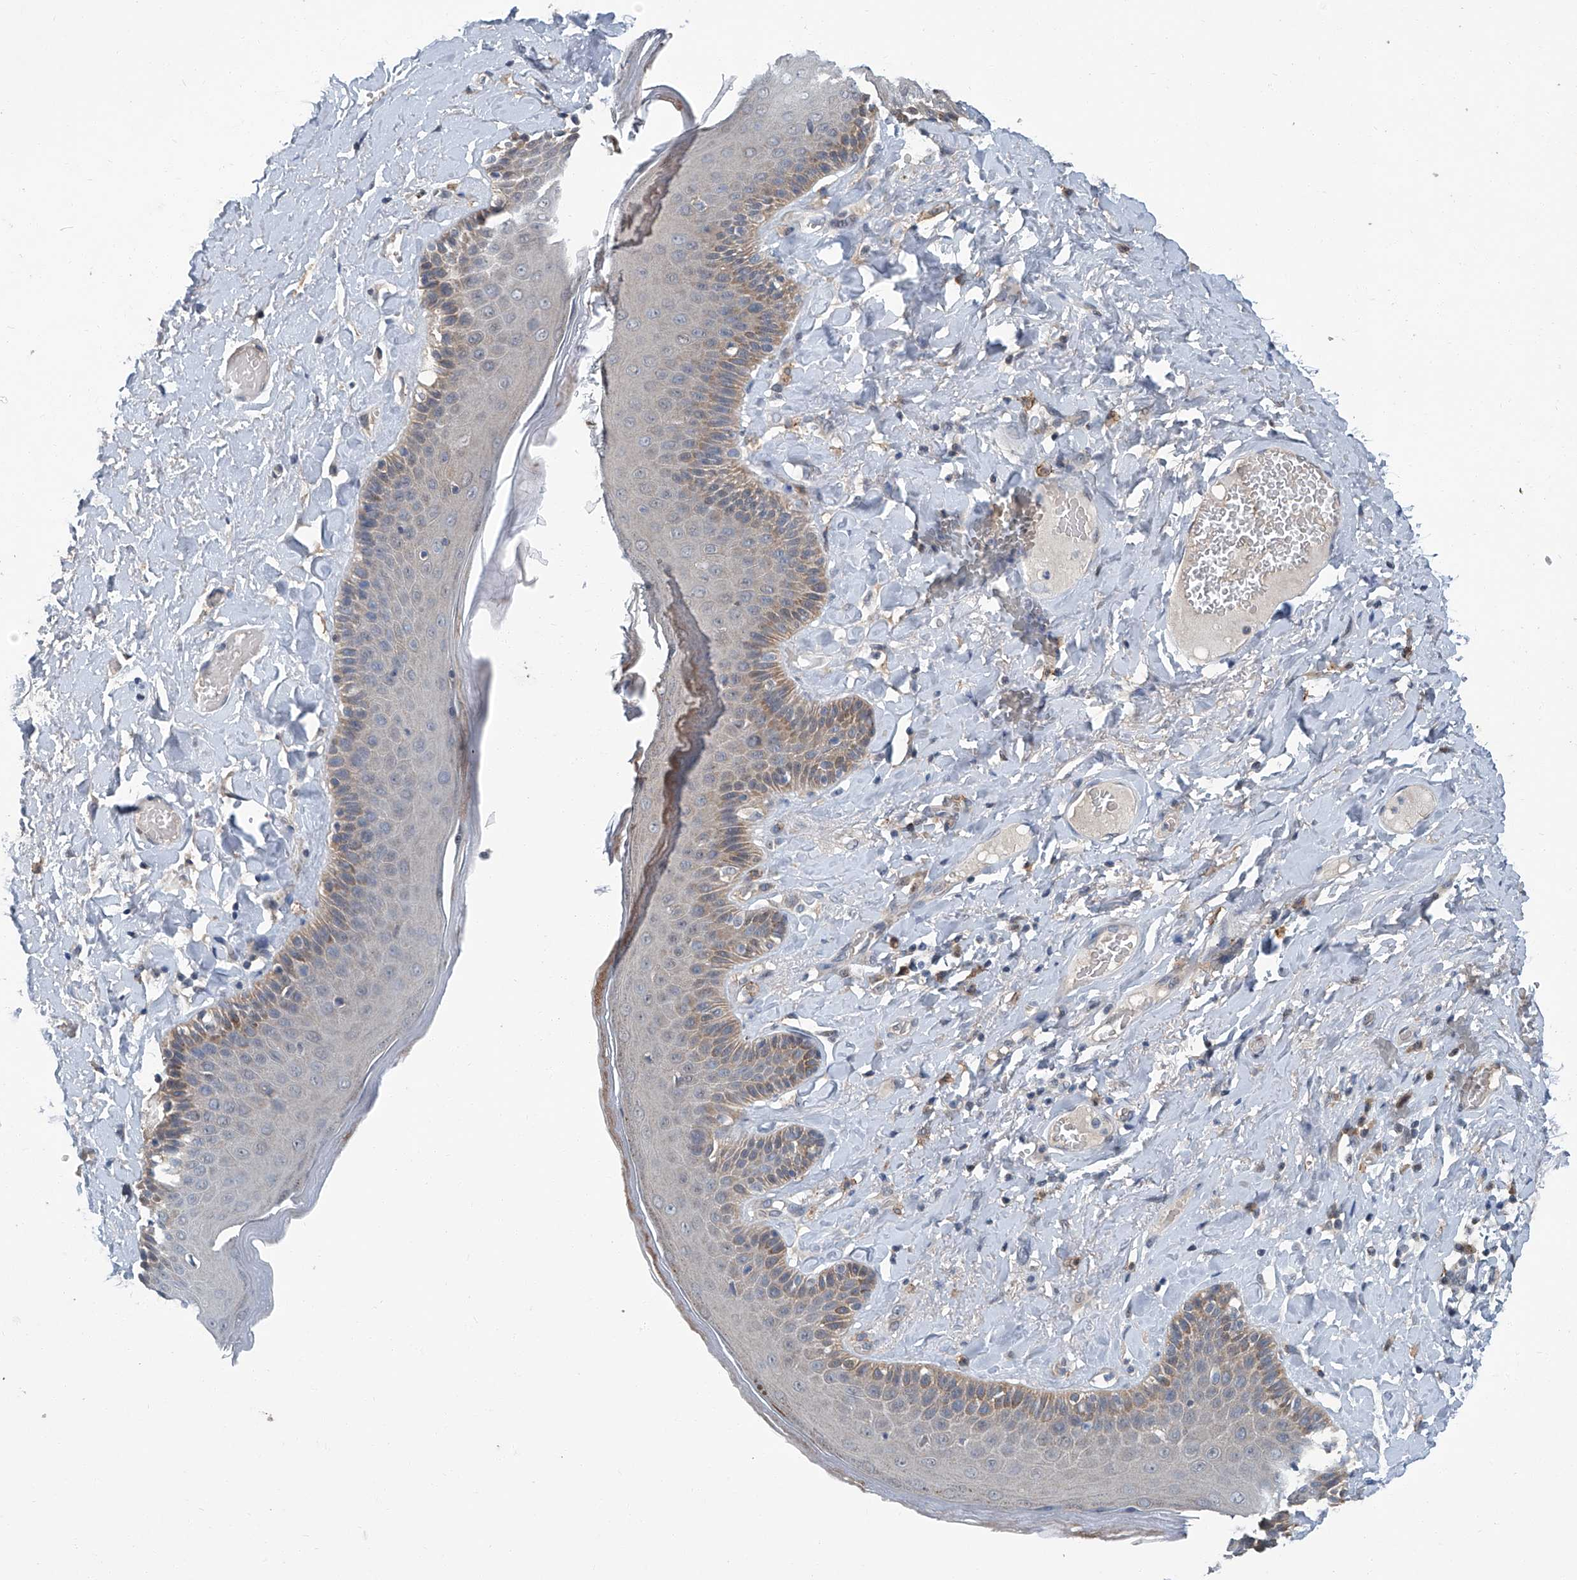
{"staining": {"intensity": "moderate", "quantity": "<25%", "location": "cytoplasmic/membranous"}, "tissue": "skin", "cell_type": "Epidermal cells", "image_type": "normal", "snomed": [{"axis": "morphology", "description": "Normal tissue, NOS"}, {"axis": "topography", "description": "Anal"}], "caption": "This image demonstrates benign skin stained with IHC to label a protein in brown. The cytoplasmic/membranous of epidermal cells show moderate positivity for the protein. Nuclei are counter-stained blue.", "gene": "CLK1", "patient": {"sex": "male", "age": 69}}